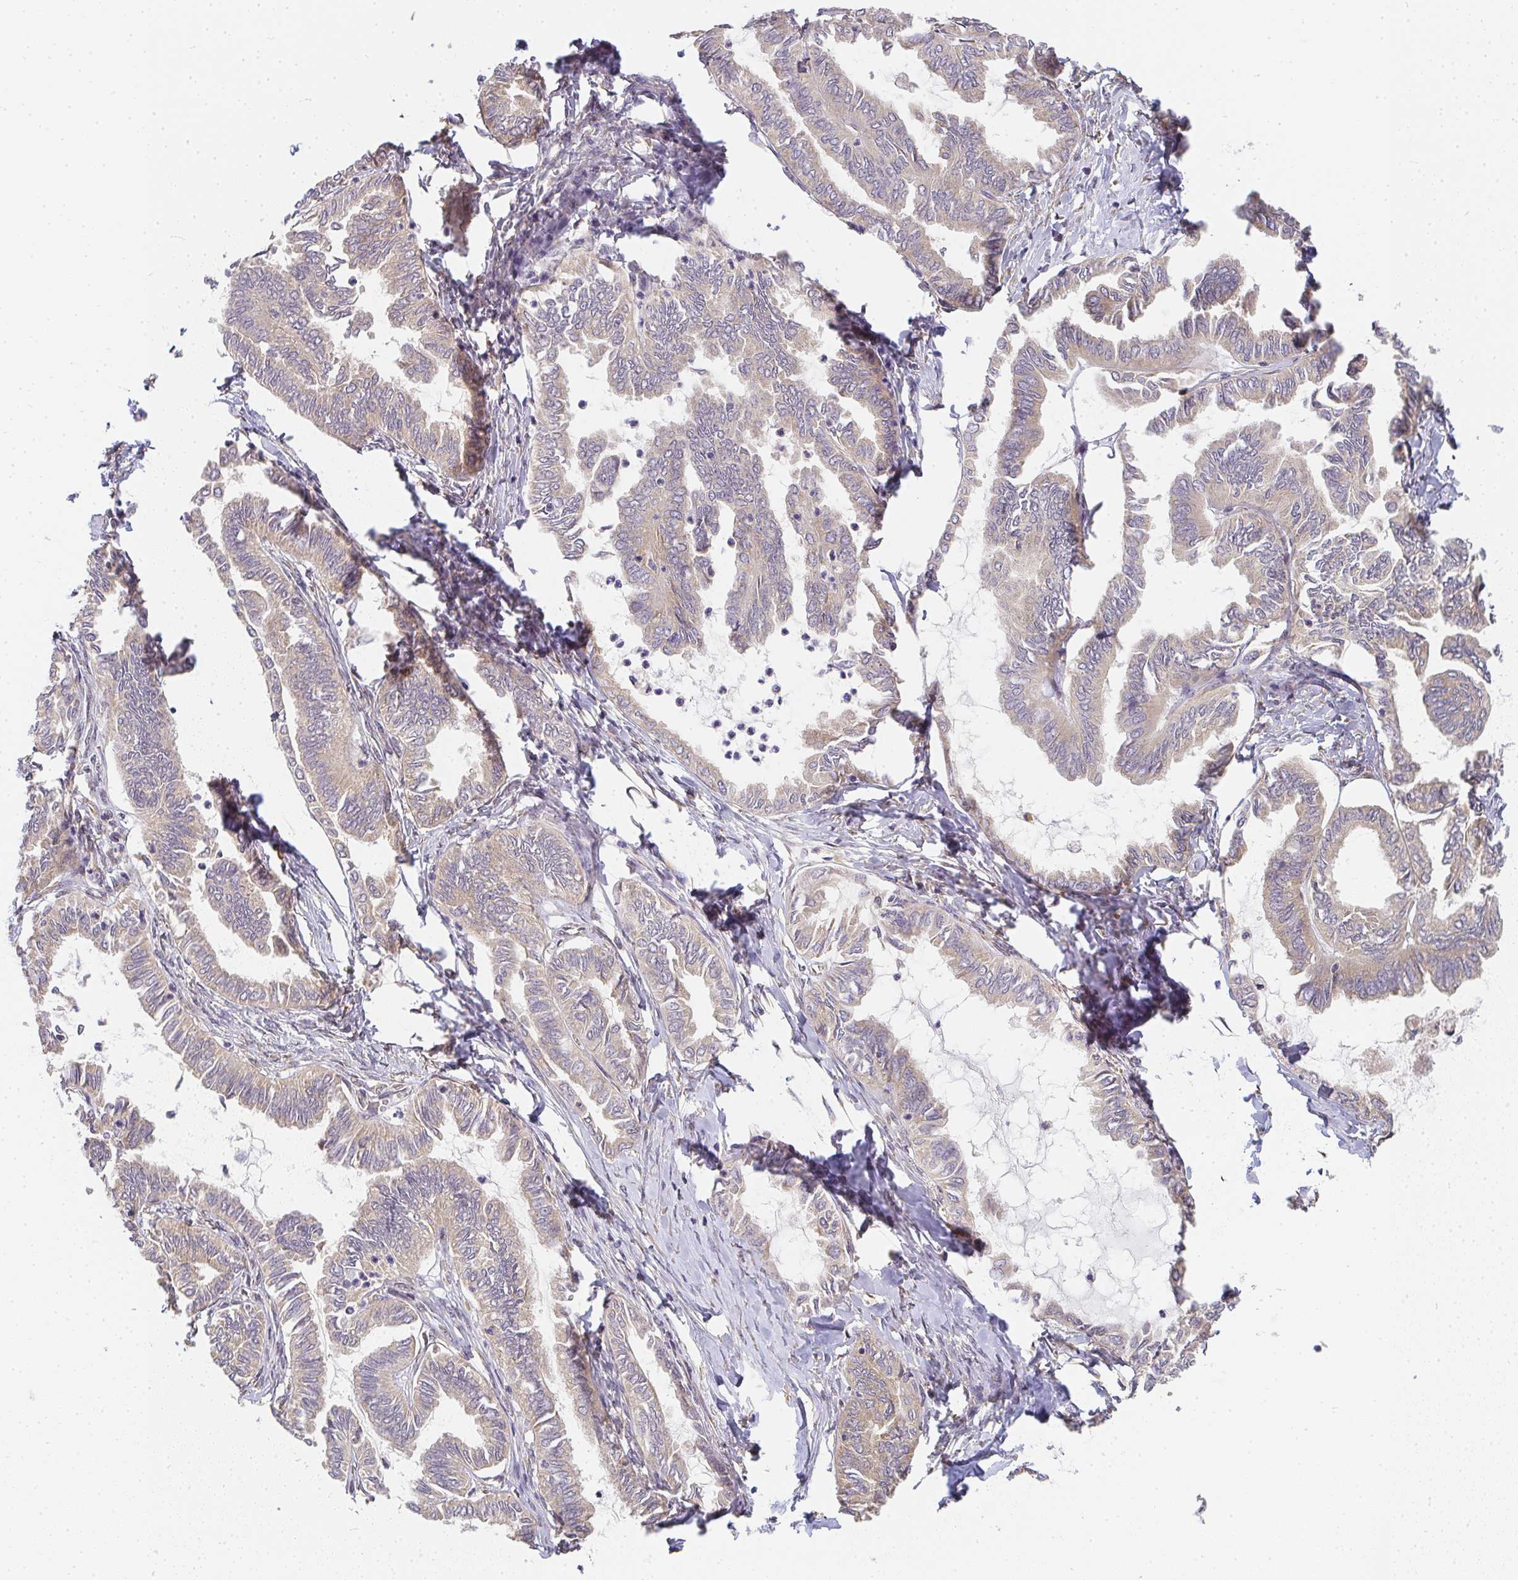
{"staining": {"intensity": "weak", "quantity": "25%-75%", "location": "cytoplasmic/membranous"}, "tissue": "ovarian cancer", "cell_type": "Tumor cells", "image_type": "cancer", "snomed": [{"axis": "morphology", "description": "Carcinoma, endometroid"}, {"axis": "topography", "description": "Ovary"}], "caption": "Immunohistochemical staining of human ovarian endometroid carcinoma shows low levels of weak cytoplasmic/membranous protein expression in about 25%-75% of tumor cells.", "gene": "SLC35B3", "patient": {"sex": "female", "age": 70}}